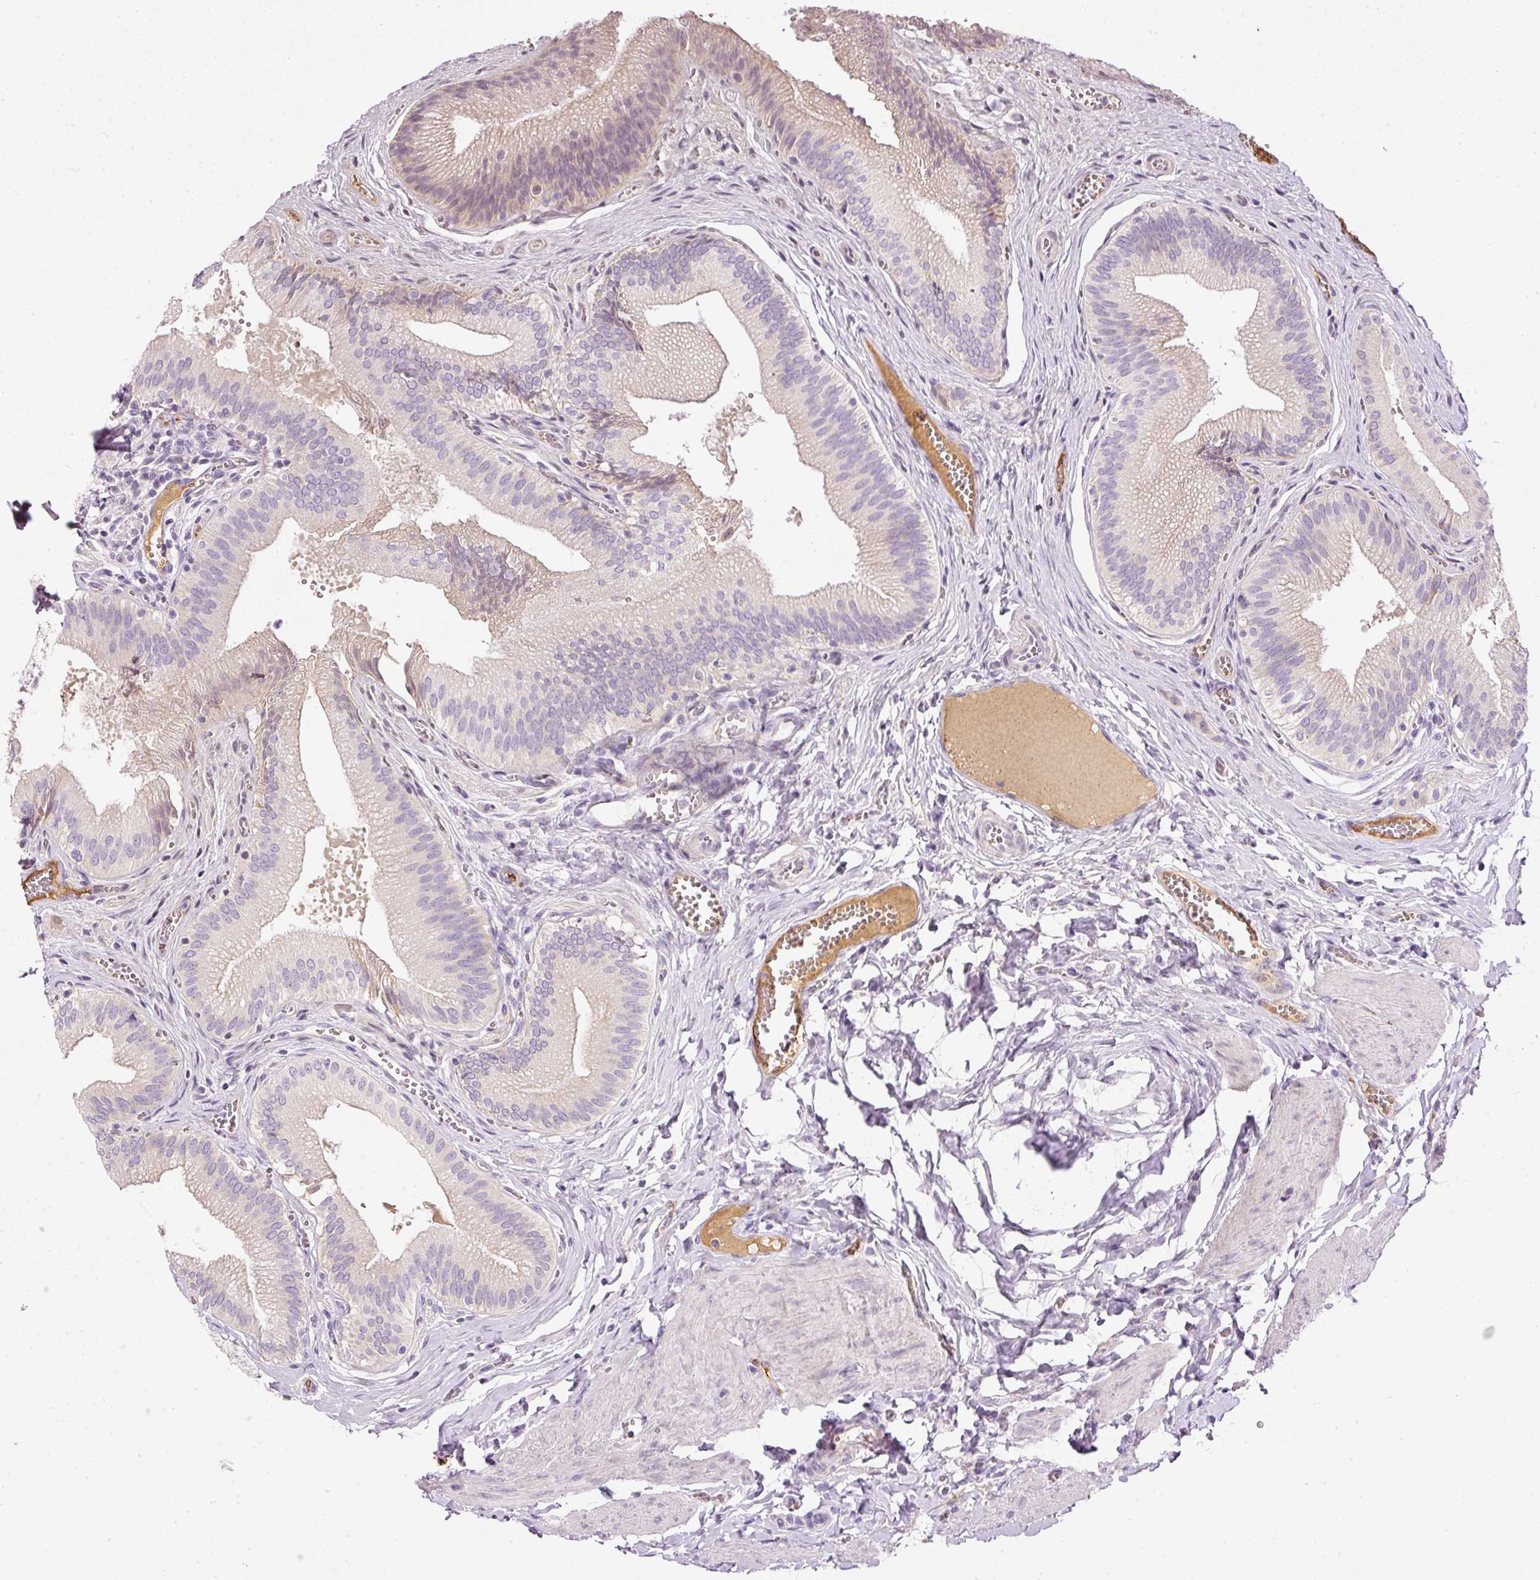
{"staining": {"intensity": "moderate", "quantity": "25%-75%", "location": "cytoplasmic/membranous"}, "tissue": "gallbladder", "cell_type": "Glandular cells", "image_type": "normal", "snomed": [{"axis": "morphology", "description": "Normal tissue, NOS"}, {"axis": "topography", "description": "Gallbladder"}], "caption": "This histopathology image reveals normal gallbladder stained with immunohistochemistry to label a protein in brown. The cytoplasmic/membranous of glandular cells show moderate positivity for the protein. Nuclei are counter-stained blue.", "gene": "KPNA5", "patient": {"sex": "male", "age": 17}}